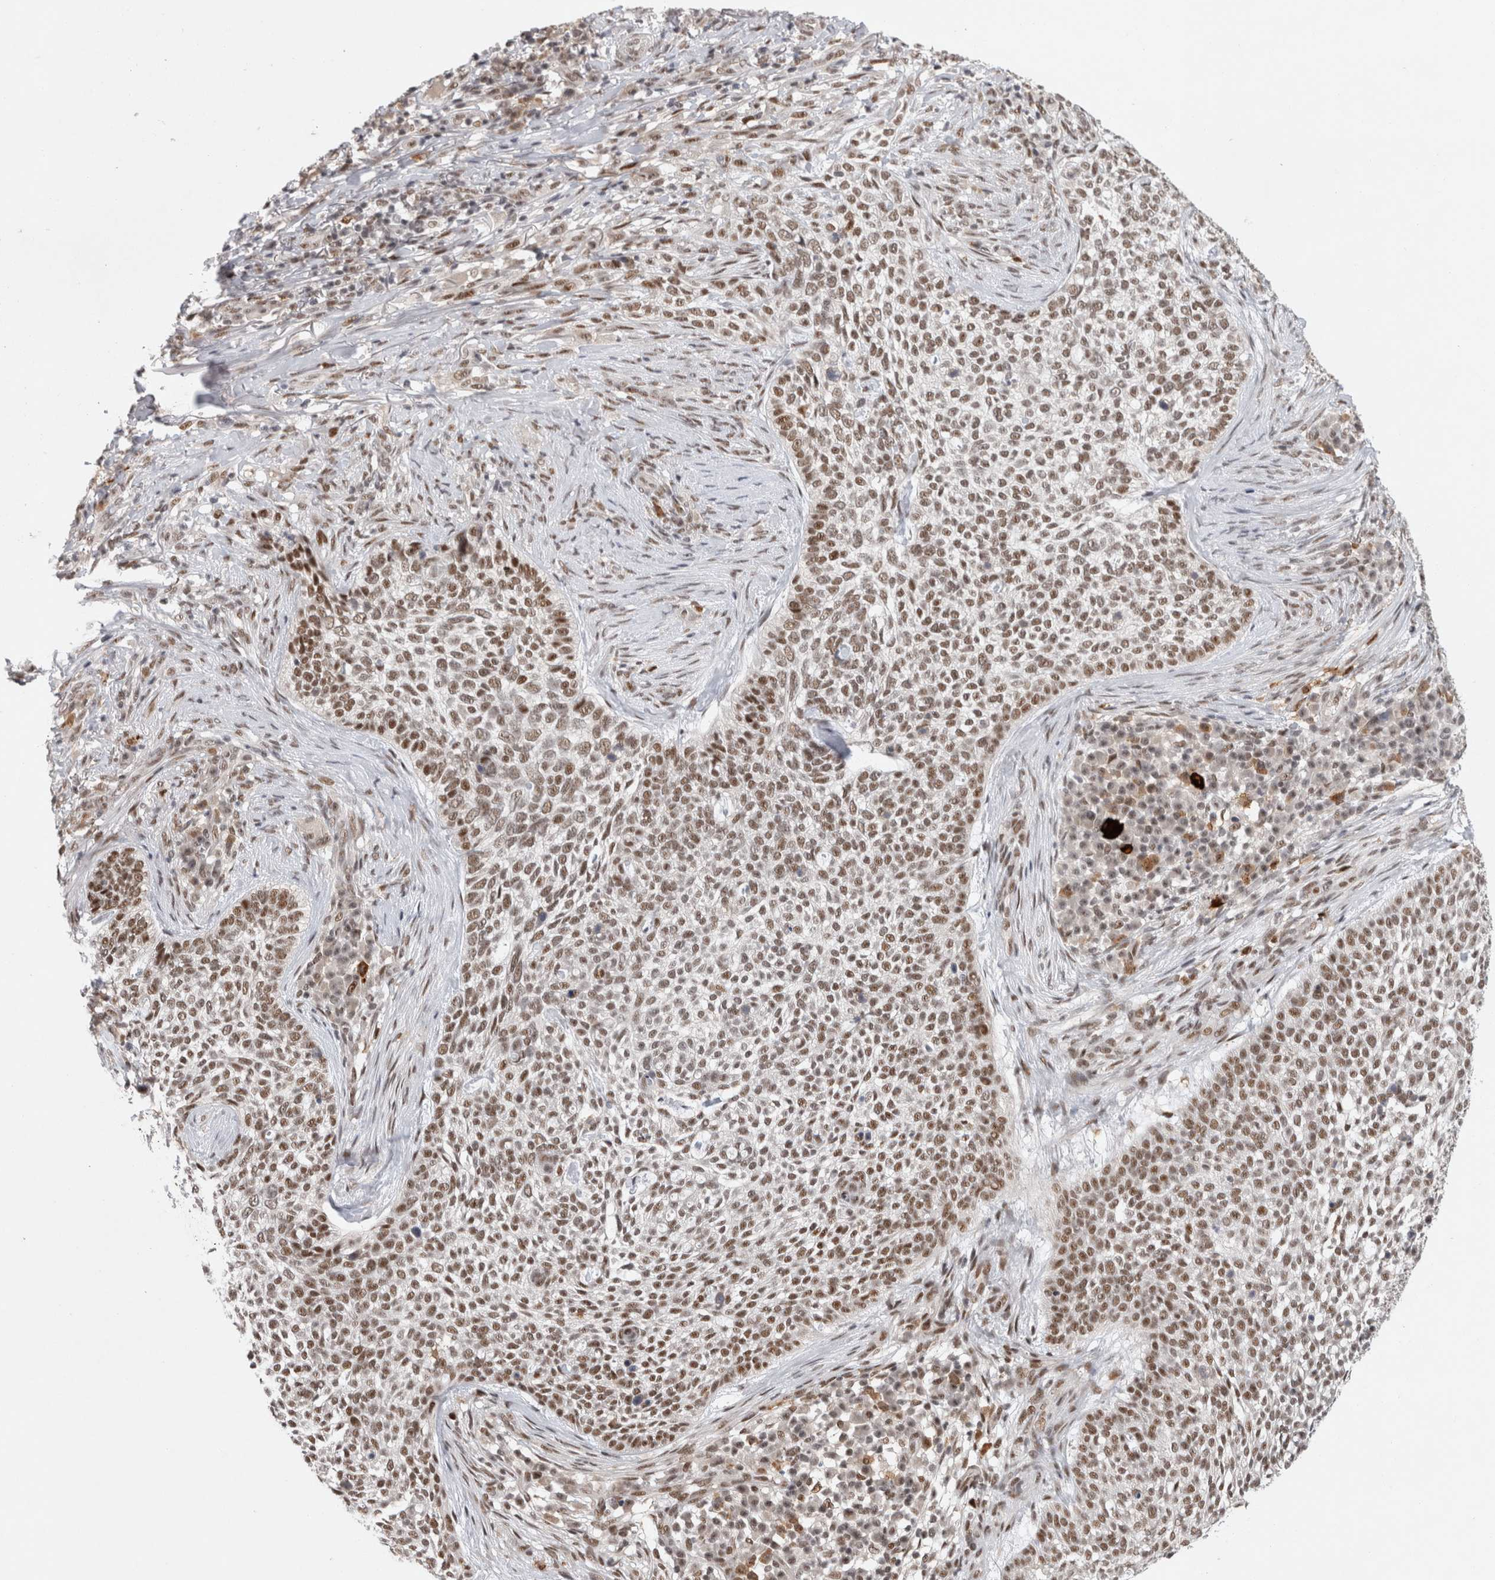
{"staining": {"intensity": "moderate", "quantity": ">75%", "location": "nuclear"}, "tissue": "skin cancer", "cell_type": "Tumor cells", "image_type": "cancer", "snomed": [{"axis": "morphology", "description": "Basal cell carcinoma"}, {"axis": "topography", "description": "Skin"}], "caption": "Immunohistochemical staining of basal cell carcinoma (skin) shows moderate nuclear protein expression in approximately >75% of tumor cells.", "gene": "HESX1", "patient": {"sex": "female", "age": 64}}